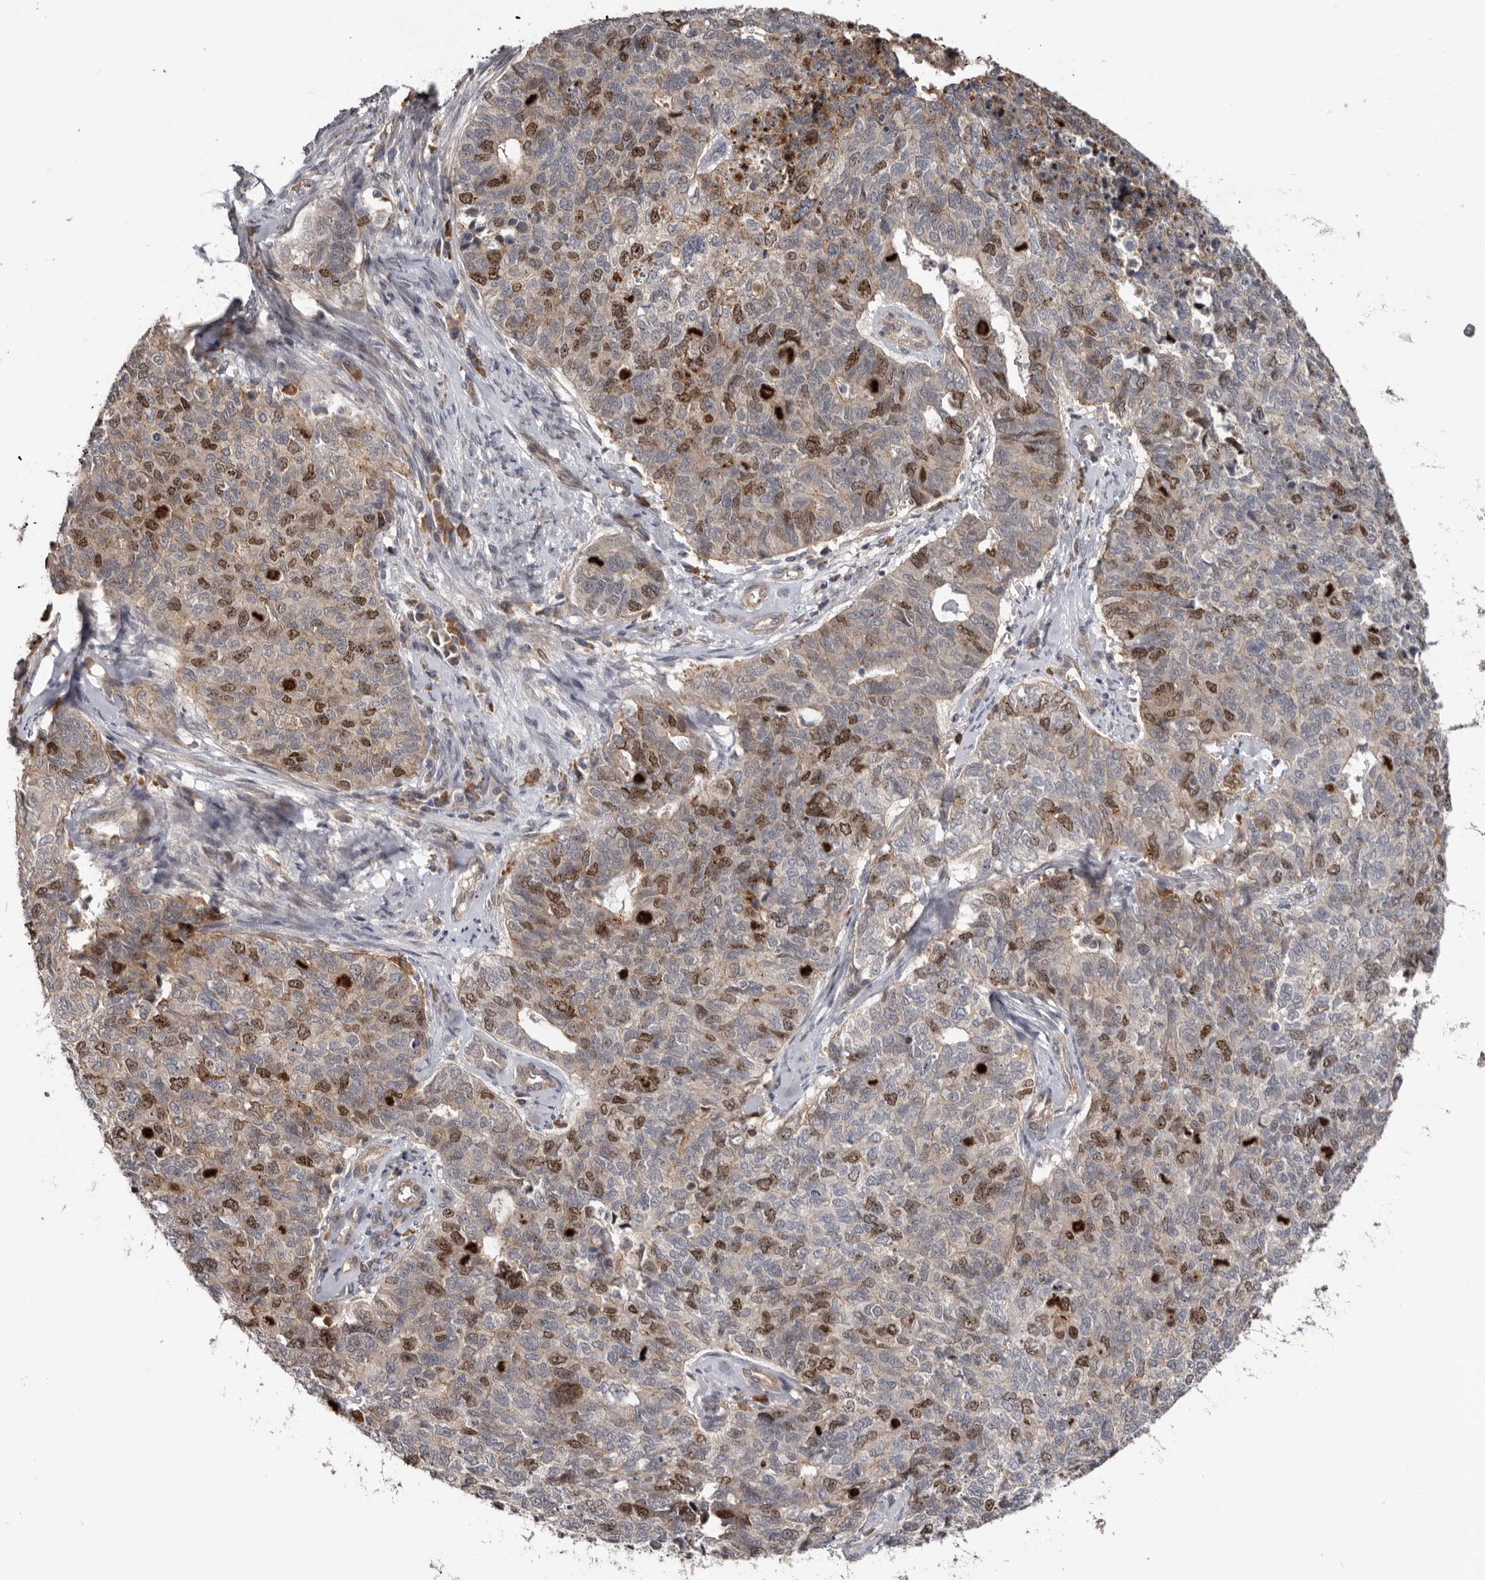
{"staining": {"intensity": "moderate", "quantity": "25%-75%", "location": "nuclear"}, "tissue": "cervical cancer", "cell_type": "Tumor cells", "image_type": "cancer", "snomed": [{"axis": "morphology", "description": "Squamous cell carcinoma, NOS"}, {"axis": "topography", "description": "Cervix"}], "caption": "Human cervical cancer (squamous cell carcinoma) stained for a protein (brown) demonstrates moderate nuclear positive staining in approximately 25%-75% of tumor cells.", "gene": "CDCA8", "patient": {"sex": "female", "age": 63}}